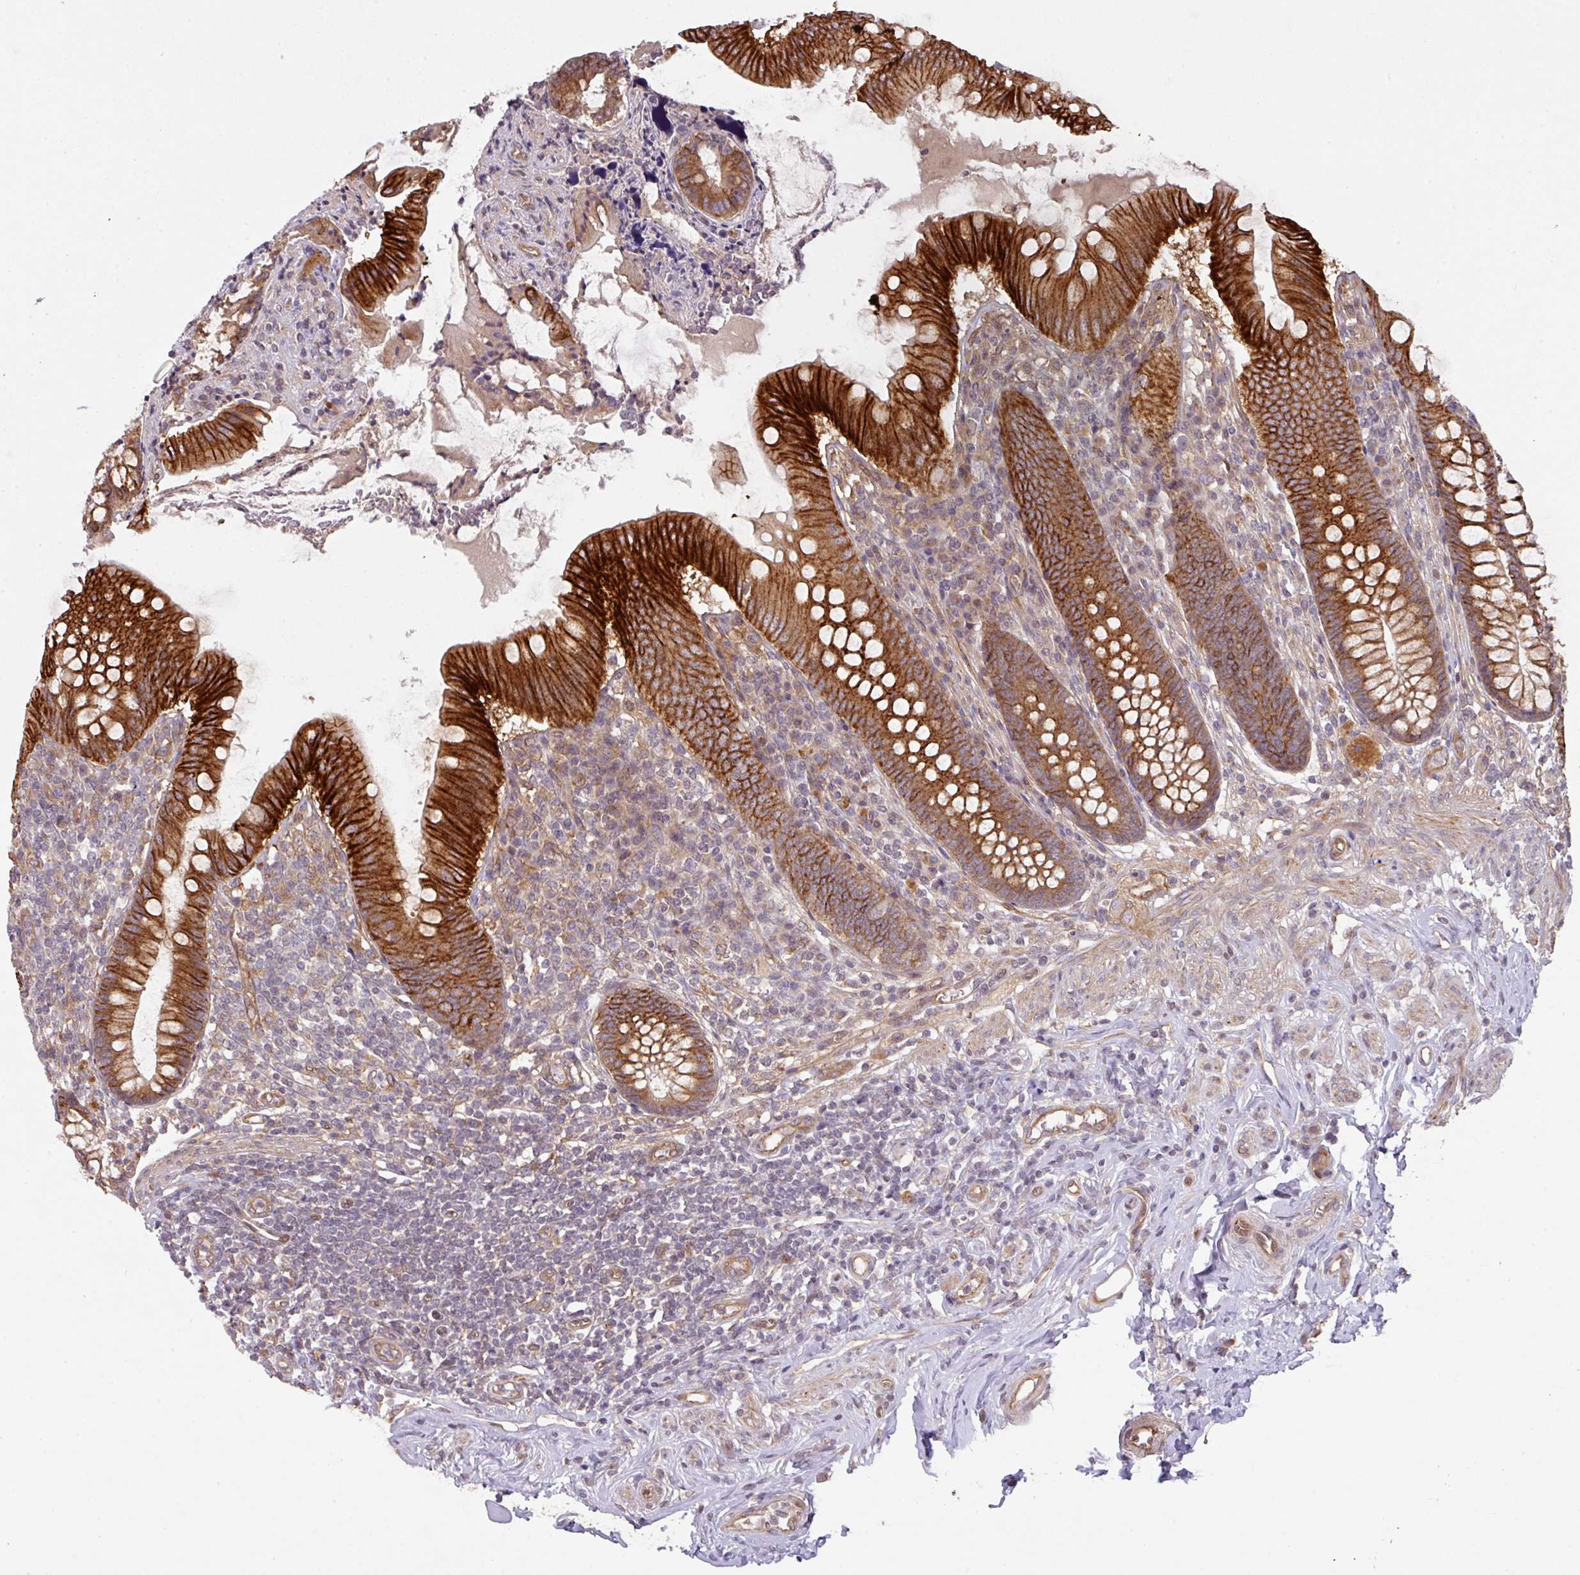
{"staining": {"intensity": "strong", "quantity": ">75%", "location": "cytoplasmic/membranous"}, "tissue": "appendix", "cell_type": "Glandular cells", "image_type": "normal", "snomed": [{"axis": "morphology", "description": "Normal tissue, NOS"}, {"axis": "topography", "description": "Appendix"}], "caption": "Appendix stained with immunohistochemistry (IHC) reveals strong cytoplasmic/membranous expression in approximately >75% of glandular cells.", "gene": "CYFIP2", "patient": {"sex": "female", "age": 51}}